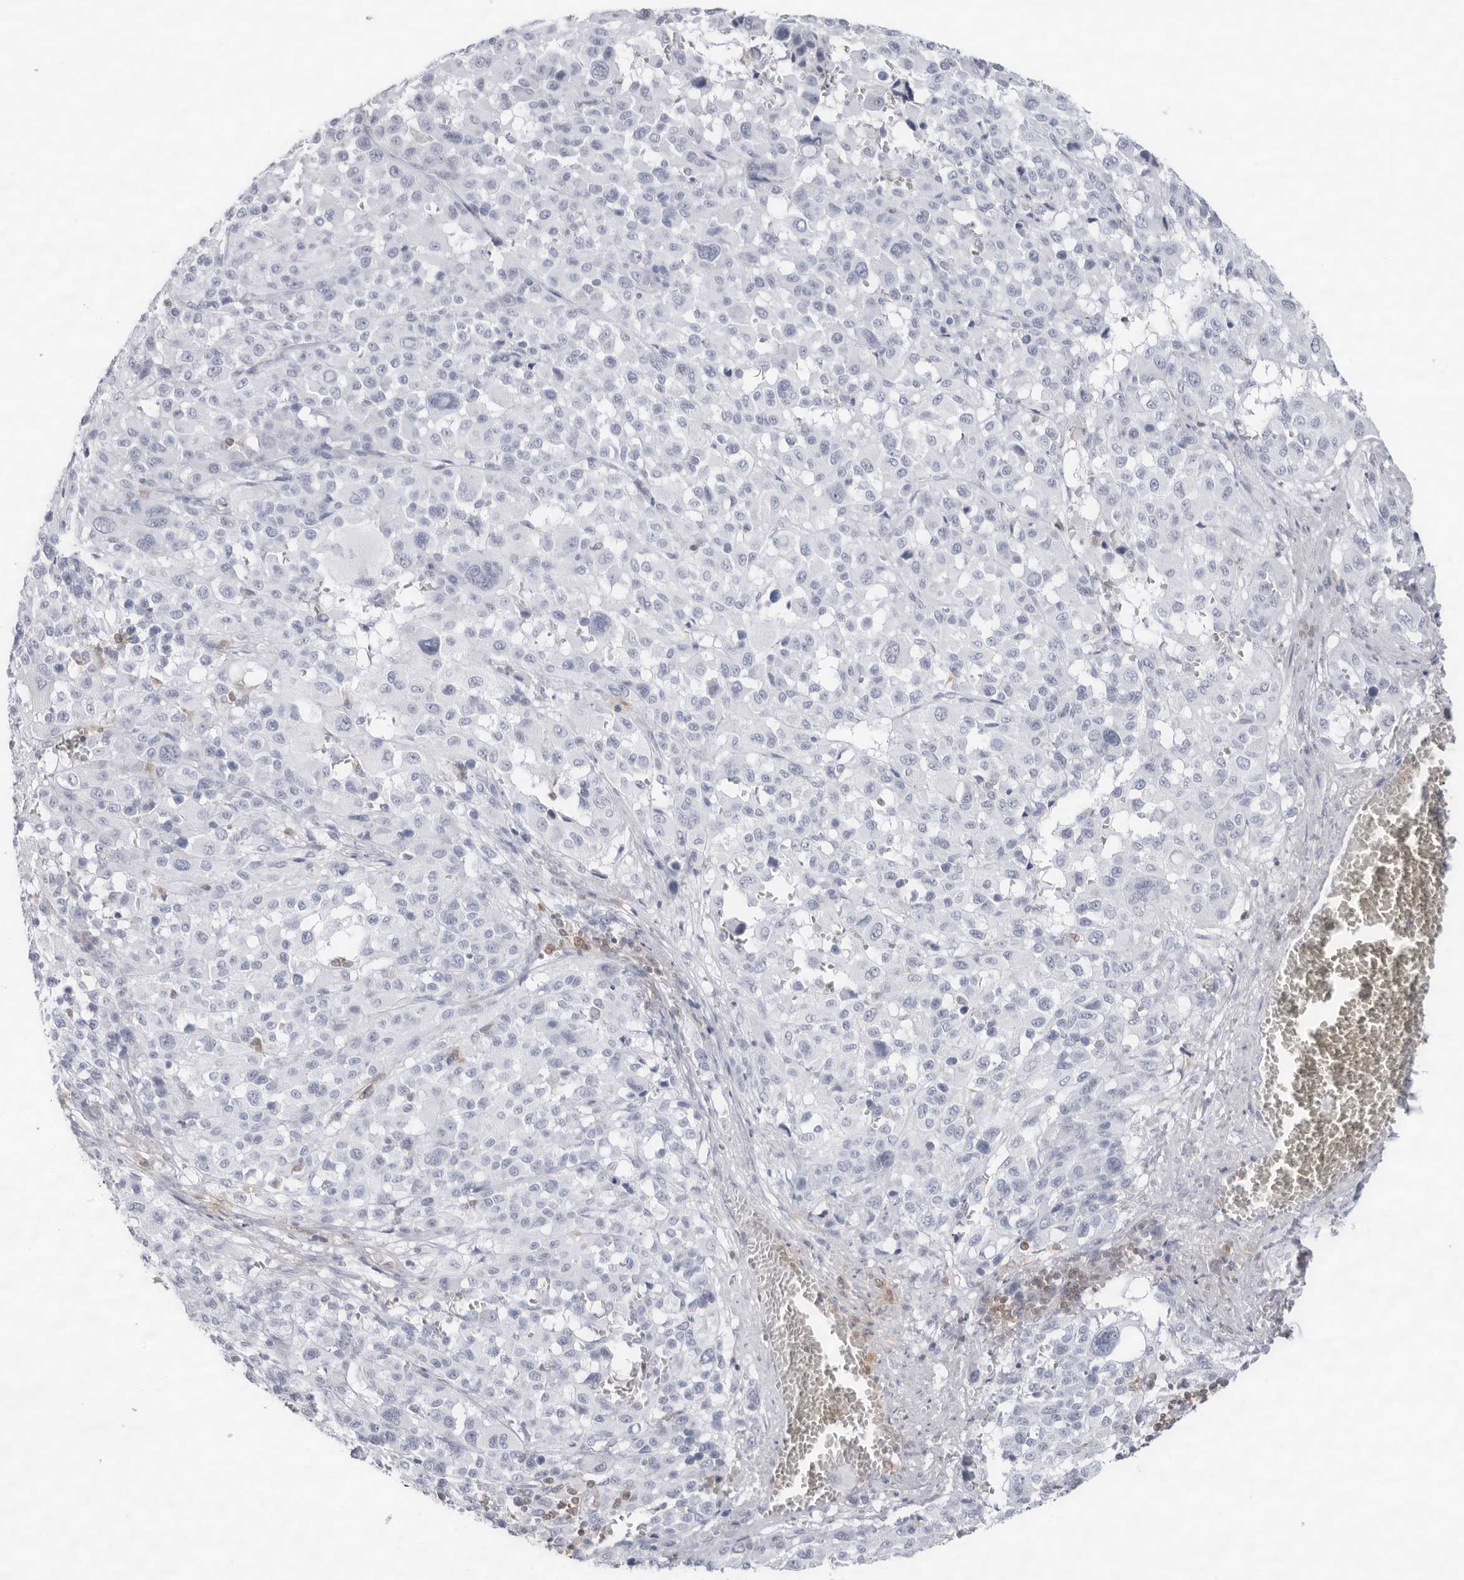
{"staining": {"intensity": "negative", "quantity": "none", "location": "none"}, "tissue": "melanoma", "cell_type": "Tumor cells", "image_type": "cancer", "snomed": [{"axis": "morphology", "description": "Malignant melanoma, Metastatic site"}, {"axis": "topography", "description": "Skin"}], "caption": "DAB immunohistochemical staining of human melanoma reveals no significant expression in tumor cells.", "gene": "FMNL1", "patient": {"sex": "female", "age": 74}}